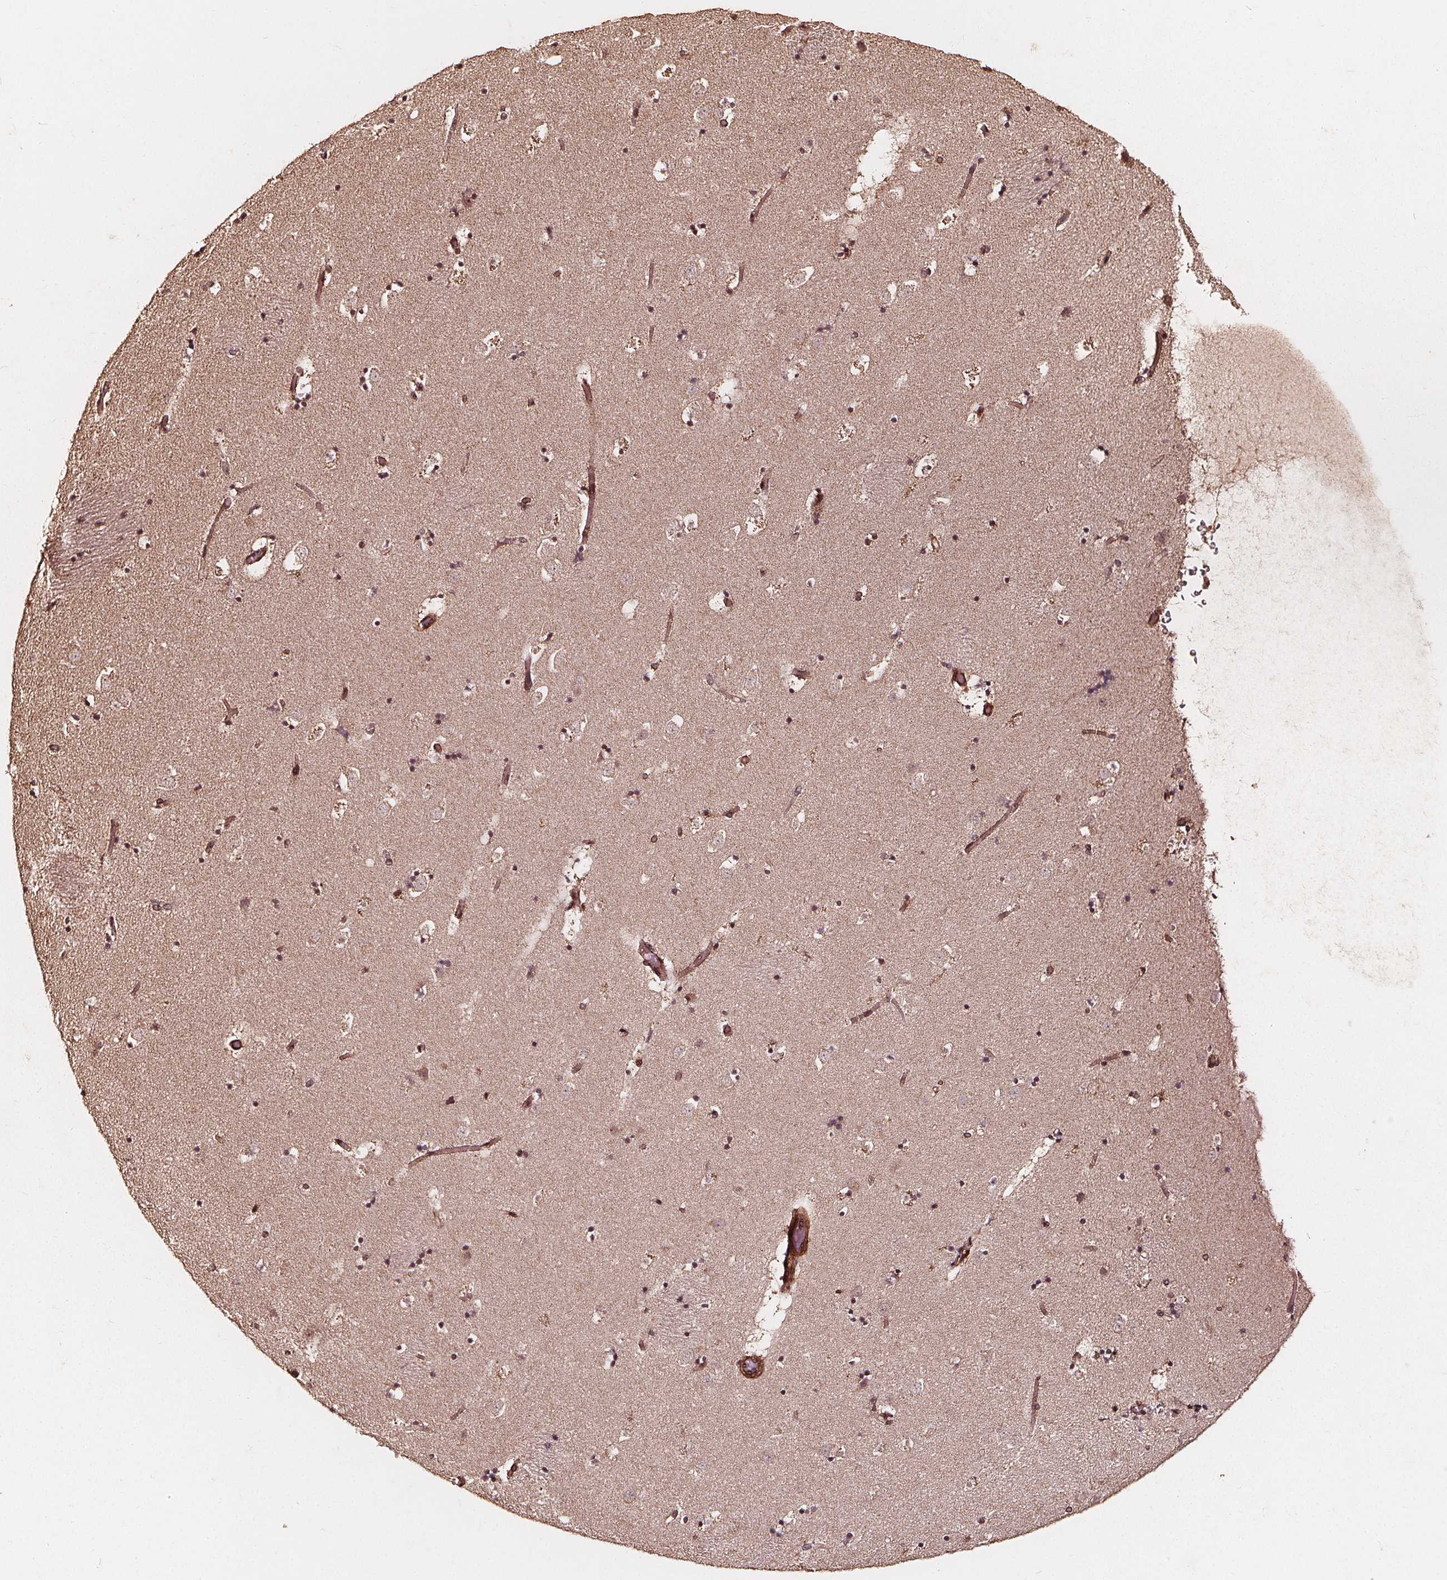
{"staining": {"intensity": "weak", "quantity": "25%-75%", "location": "nuclear"}, "tissue": "caudate", "cell_type": "Glial cells", "image_type": "normal", "snomed": [{"axis": "morphology", "description": "Normal tissue, NOS"}, {"axis": "topography", "description": "Lateral ventricle wall"}], "caption": "This is a photomicrograph of immunohistochemistry (IHC) staining of benign caudate, which shows weak staining in the nuclear of glial cells.", "gene": "EXOSC9", "patient": {"sex": "female", "age": 42}}